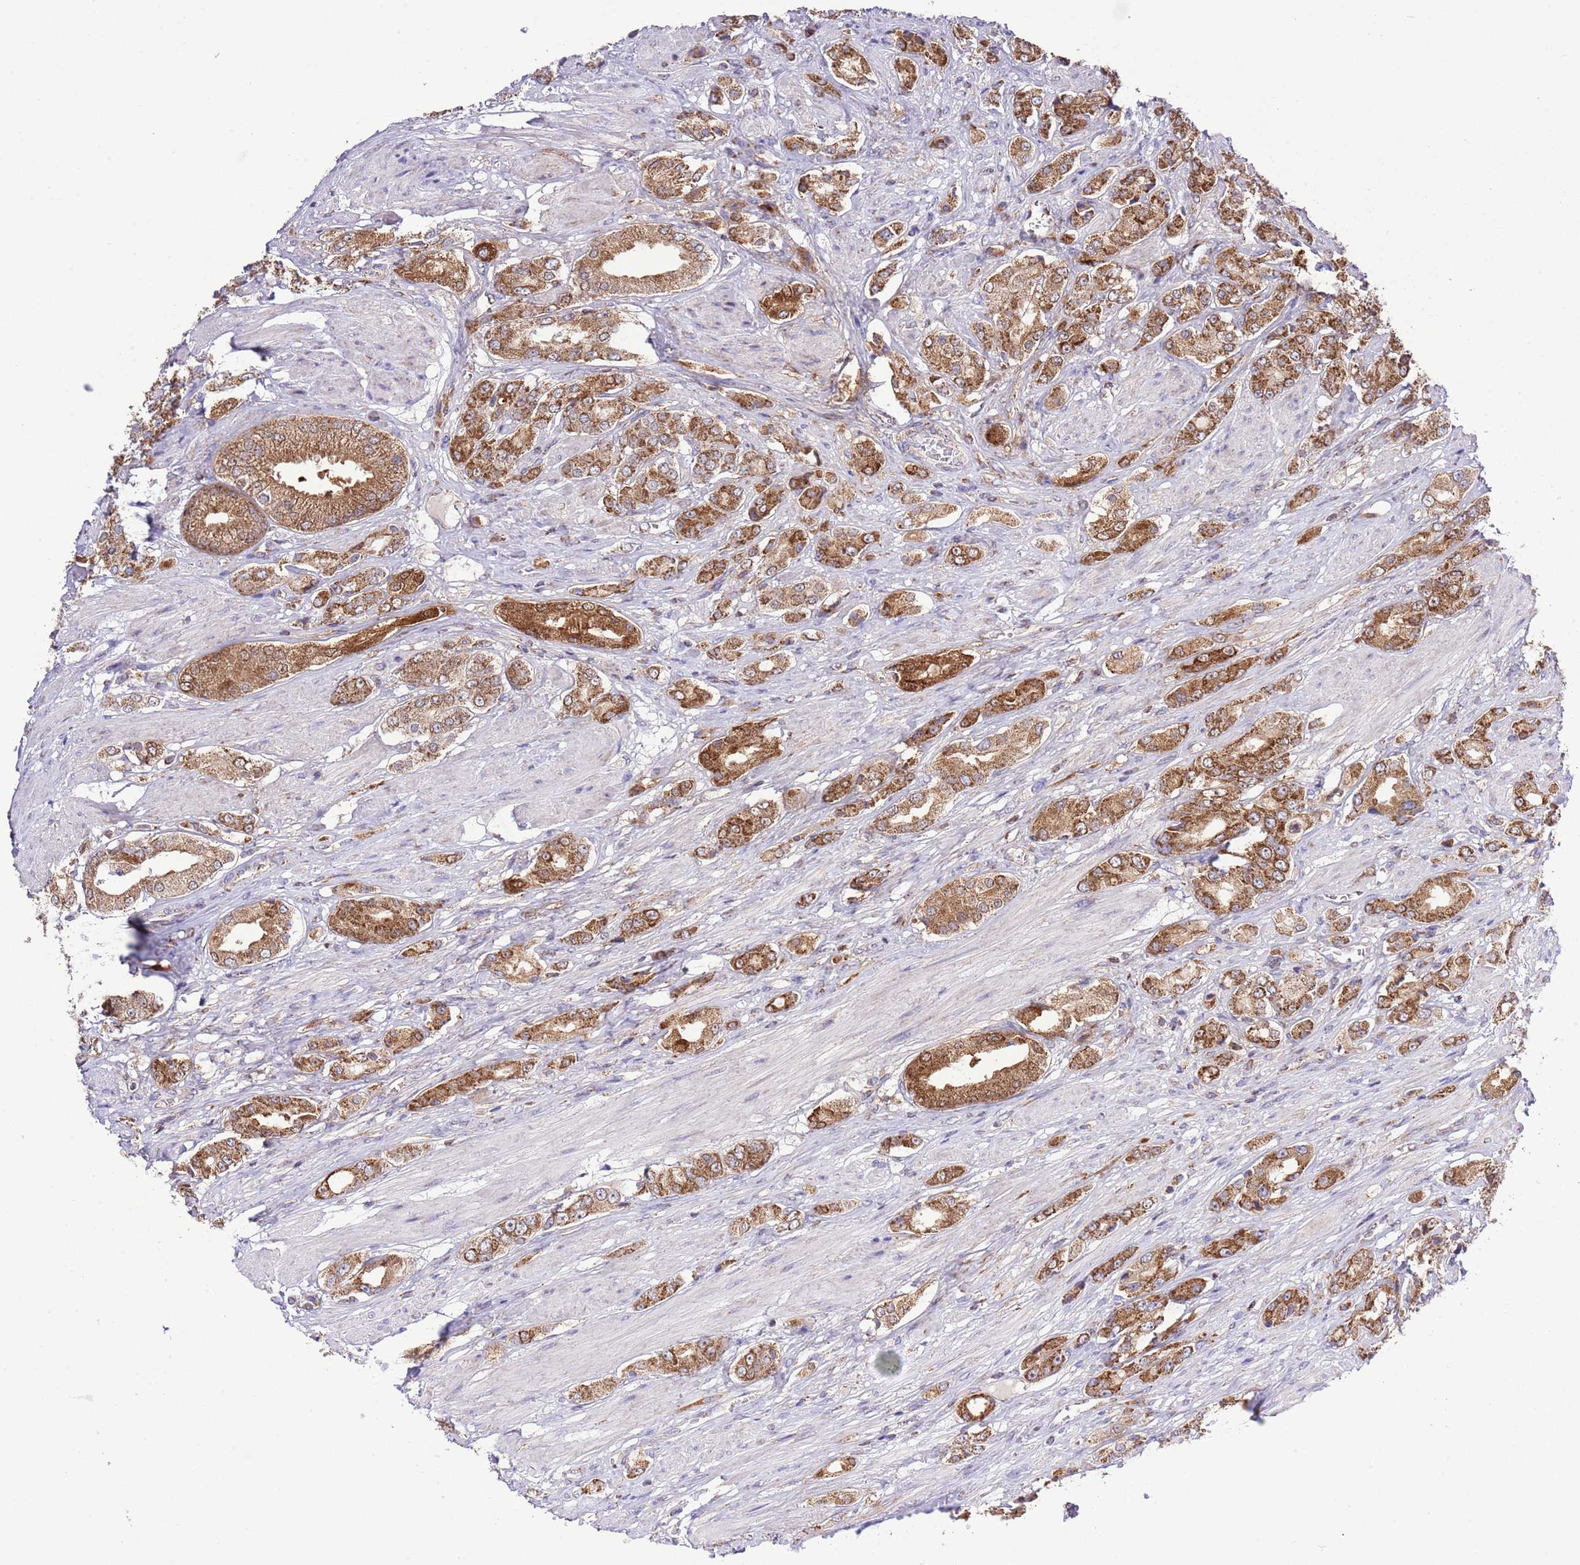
{"staining": {"intensity": "moderate", "quantity": ">75%", "location": "cytoplasmic/membranous"}, "tissue": "prostate cancer", "cell_type": "Tumor cells", "image_type": "cancer", "snomed": [{"axis": "morphology", "description": "Adenocarcinoma, High grade"}, {"axis": "topography", "description": "Prostate and seminal vesicle, NOS"}], "caption": "High-power microscopy captured an immunohistochemistry photomicrograph of prostate cancer (adenocarcinoma (high-grade)), revealing moderate cytoplasmic/membranous staining in about >75% of tumor cells.", "gene": "TEKTIP1", "patient": {"sex": "male", "age": 64}}